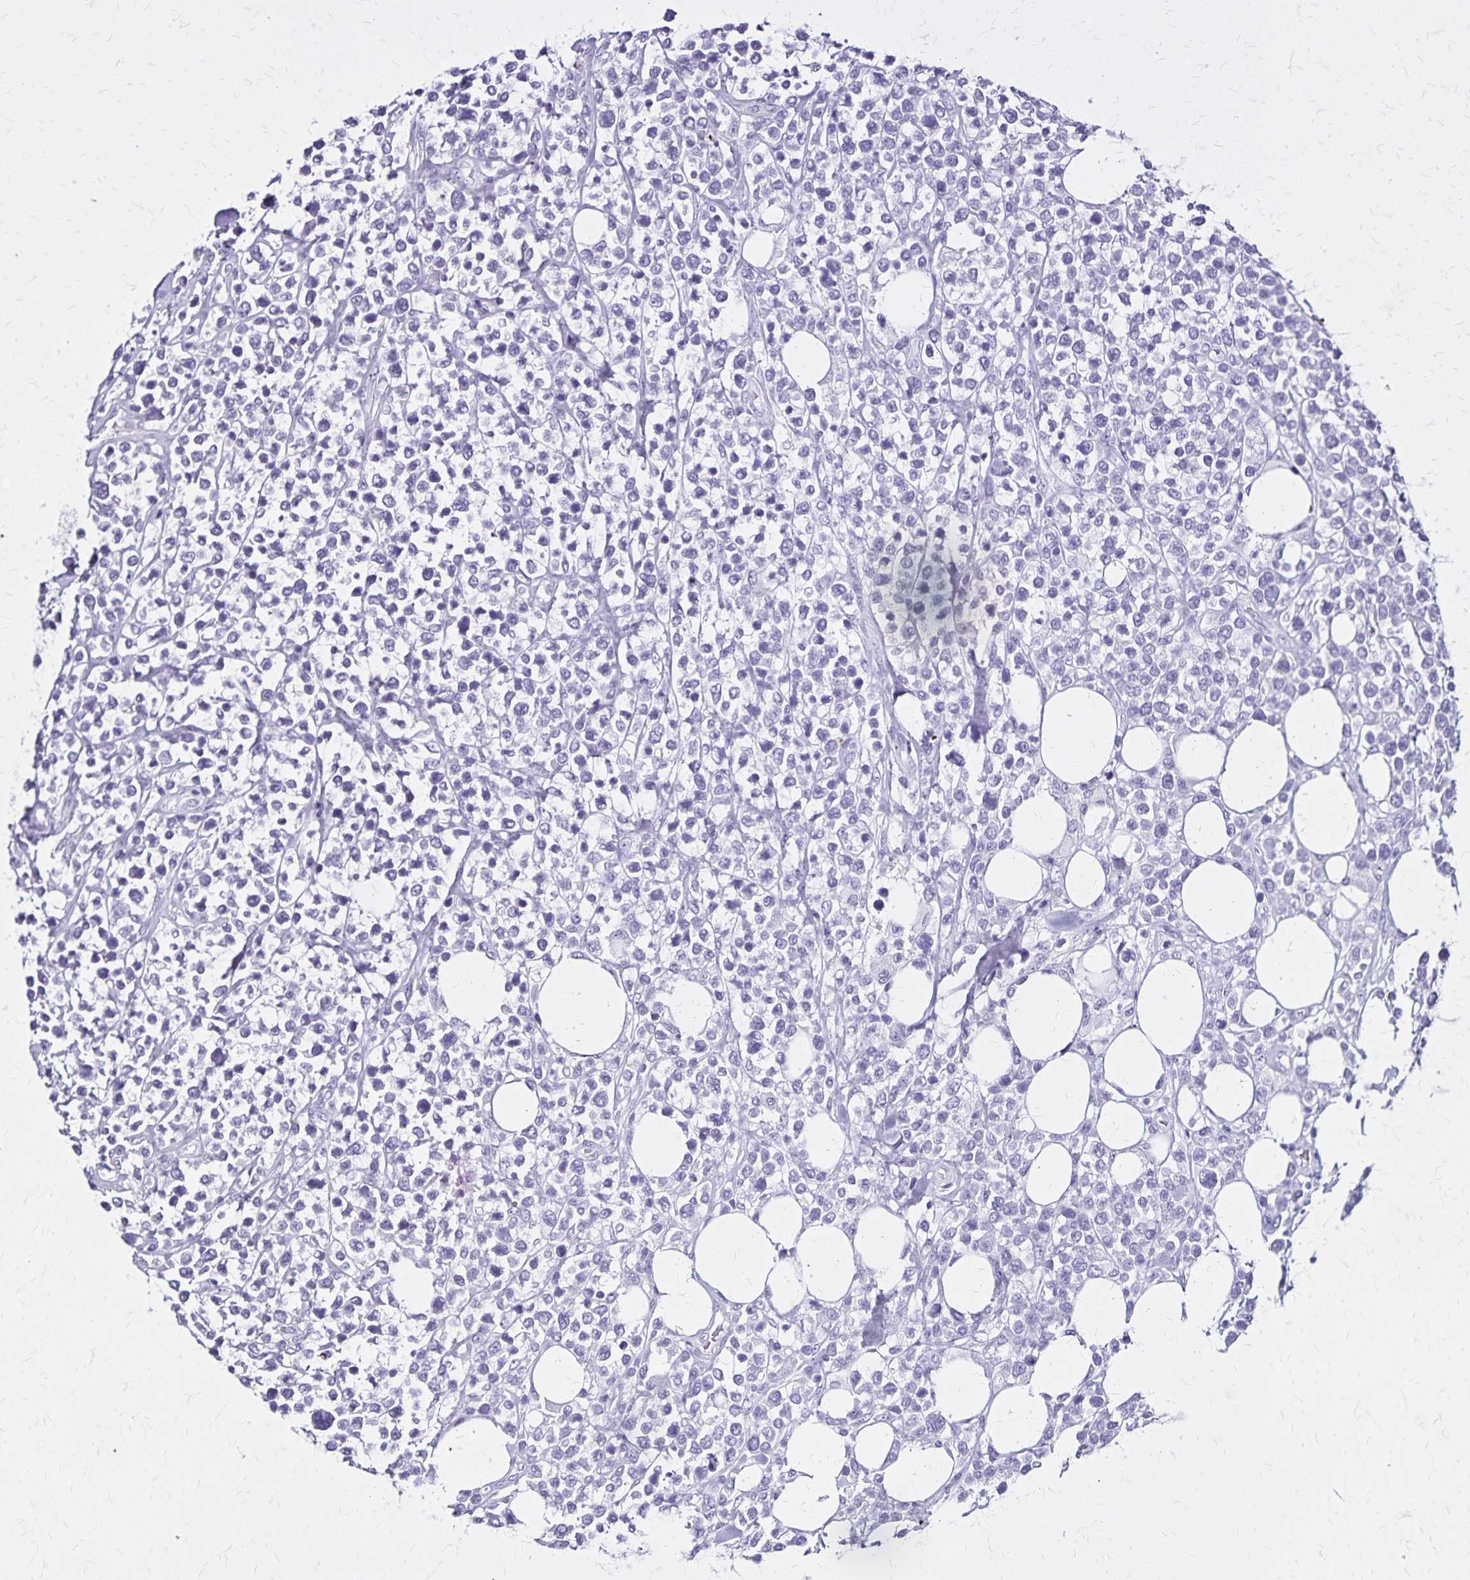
{"staining": {"intensity": "negative", "quantity": "none", "location": "none"}, "tissue": "lymphoma", "cell_type": "Tumor cells", "image_type": "cancer", "snomed": [{"axis": "morphology", "description": "Malignant lymphoma, non-Hodgkin's type, High grade"}, {"axis": "topography", "description": "Soft tissue"}], "caption": "DAB immunohistochemical staining of human lymphoma displays no significant positivity in tumor cells. Brightfield microscopy of IHC stained with DAB (3,3'-diaminobenzidine) (brown) and hematoxylin (blue), captured at high magnification.", "gene": "KRT2", "patient": {"sex": "female", "age": 56}}